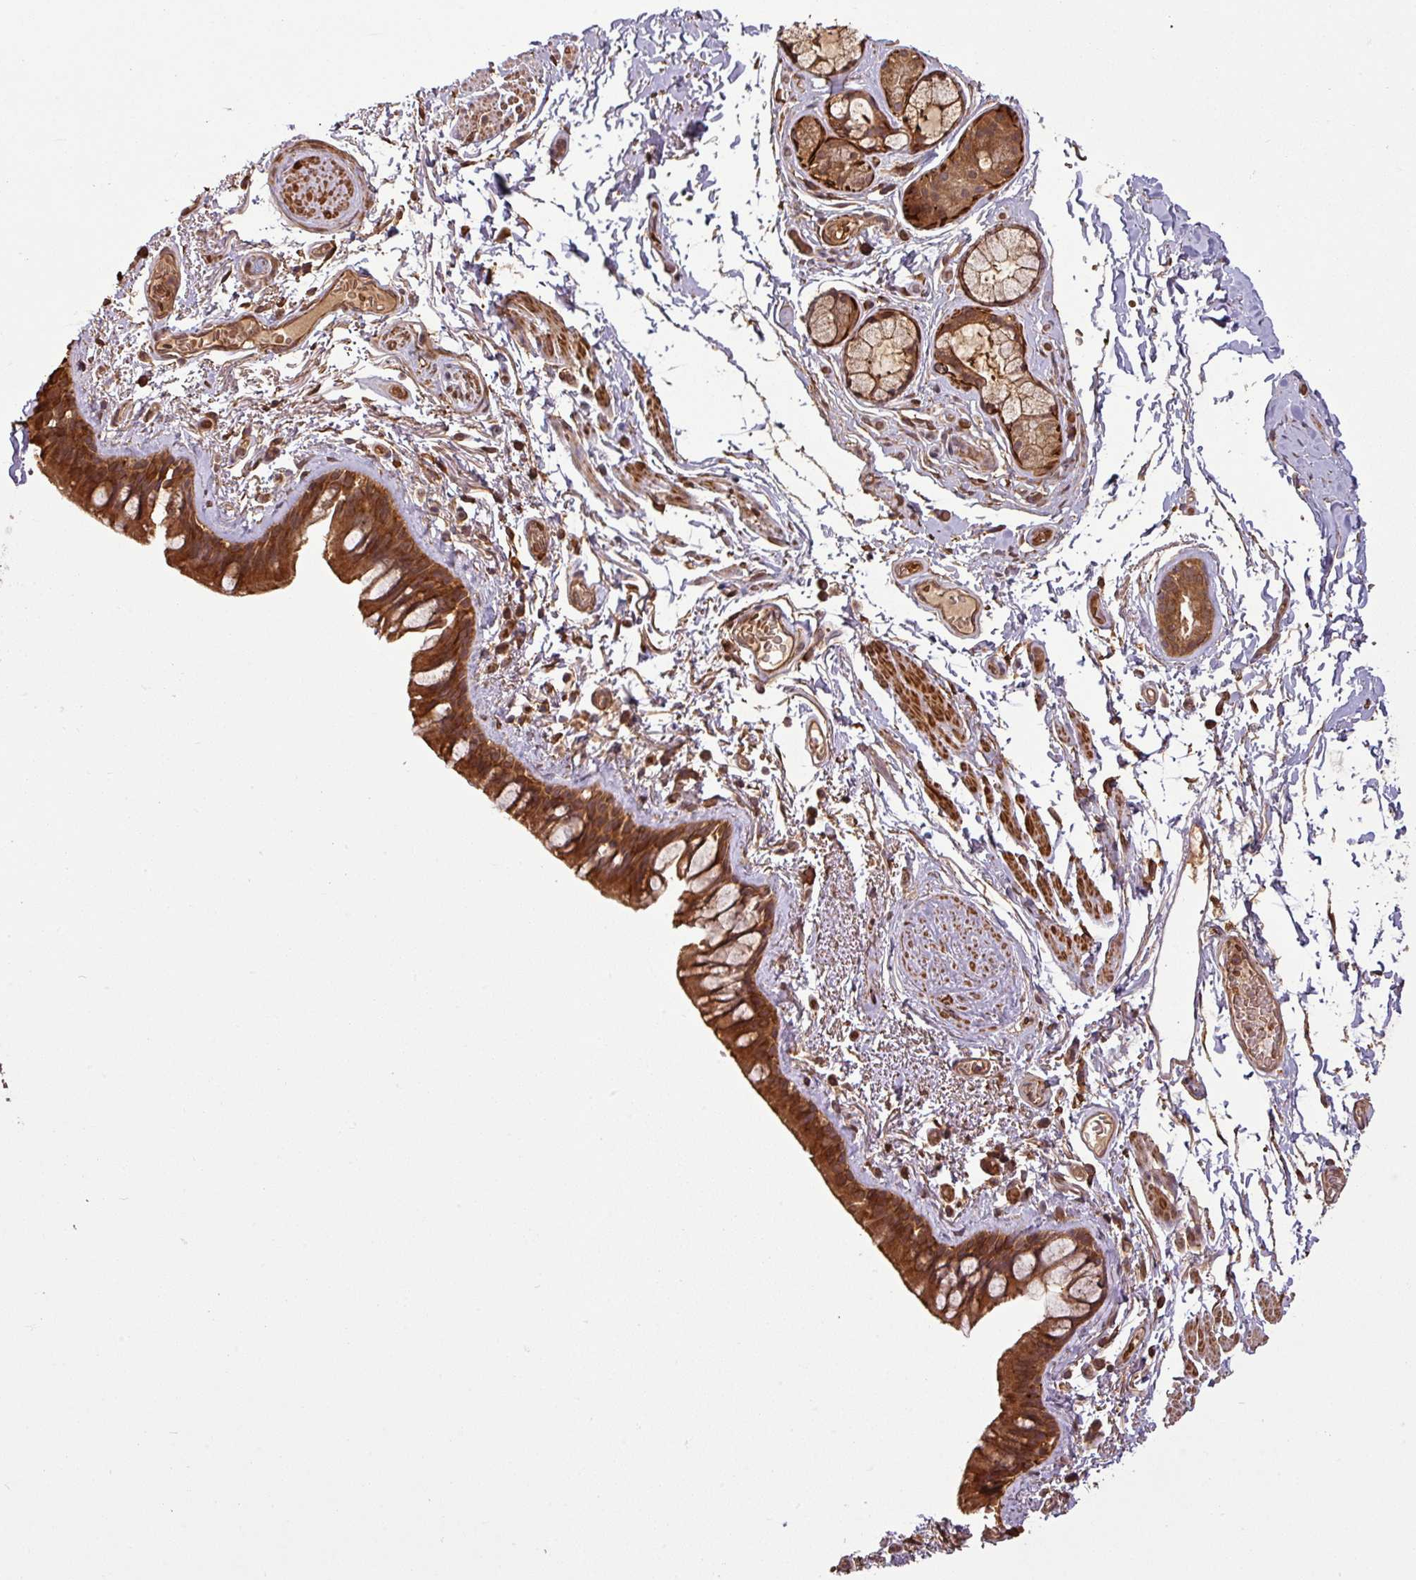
{"staining": {"intensity": "strong", "quantity": ">75%", "location": "cytoplasmic/membranous"}, "tissue": "bronchus", "cell_type": "Respiratory epithelial cells", "image_type": "normal", "snomed": [{"axis": "morphology", "description": "Normal tissue, NOS"}, {"axis": "topography", "description": "Cartilage tissue"}], "caption": "The image shows immunohistochemical staining of benign bronchus. There is strong cytoplasmic/membranous staining is appreciated in approximately >75% of respiratory epithelial cells. (IHC, brightfield microscopy, high magnification).", "gene": "MAP3K6", "patient": {"sex": "male", "age": 63}}